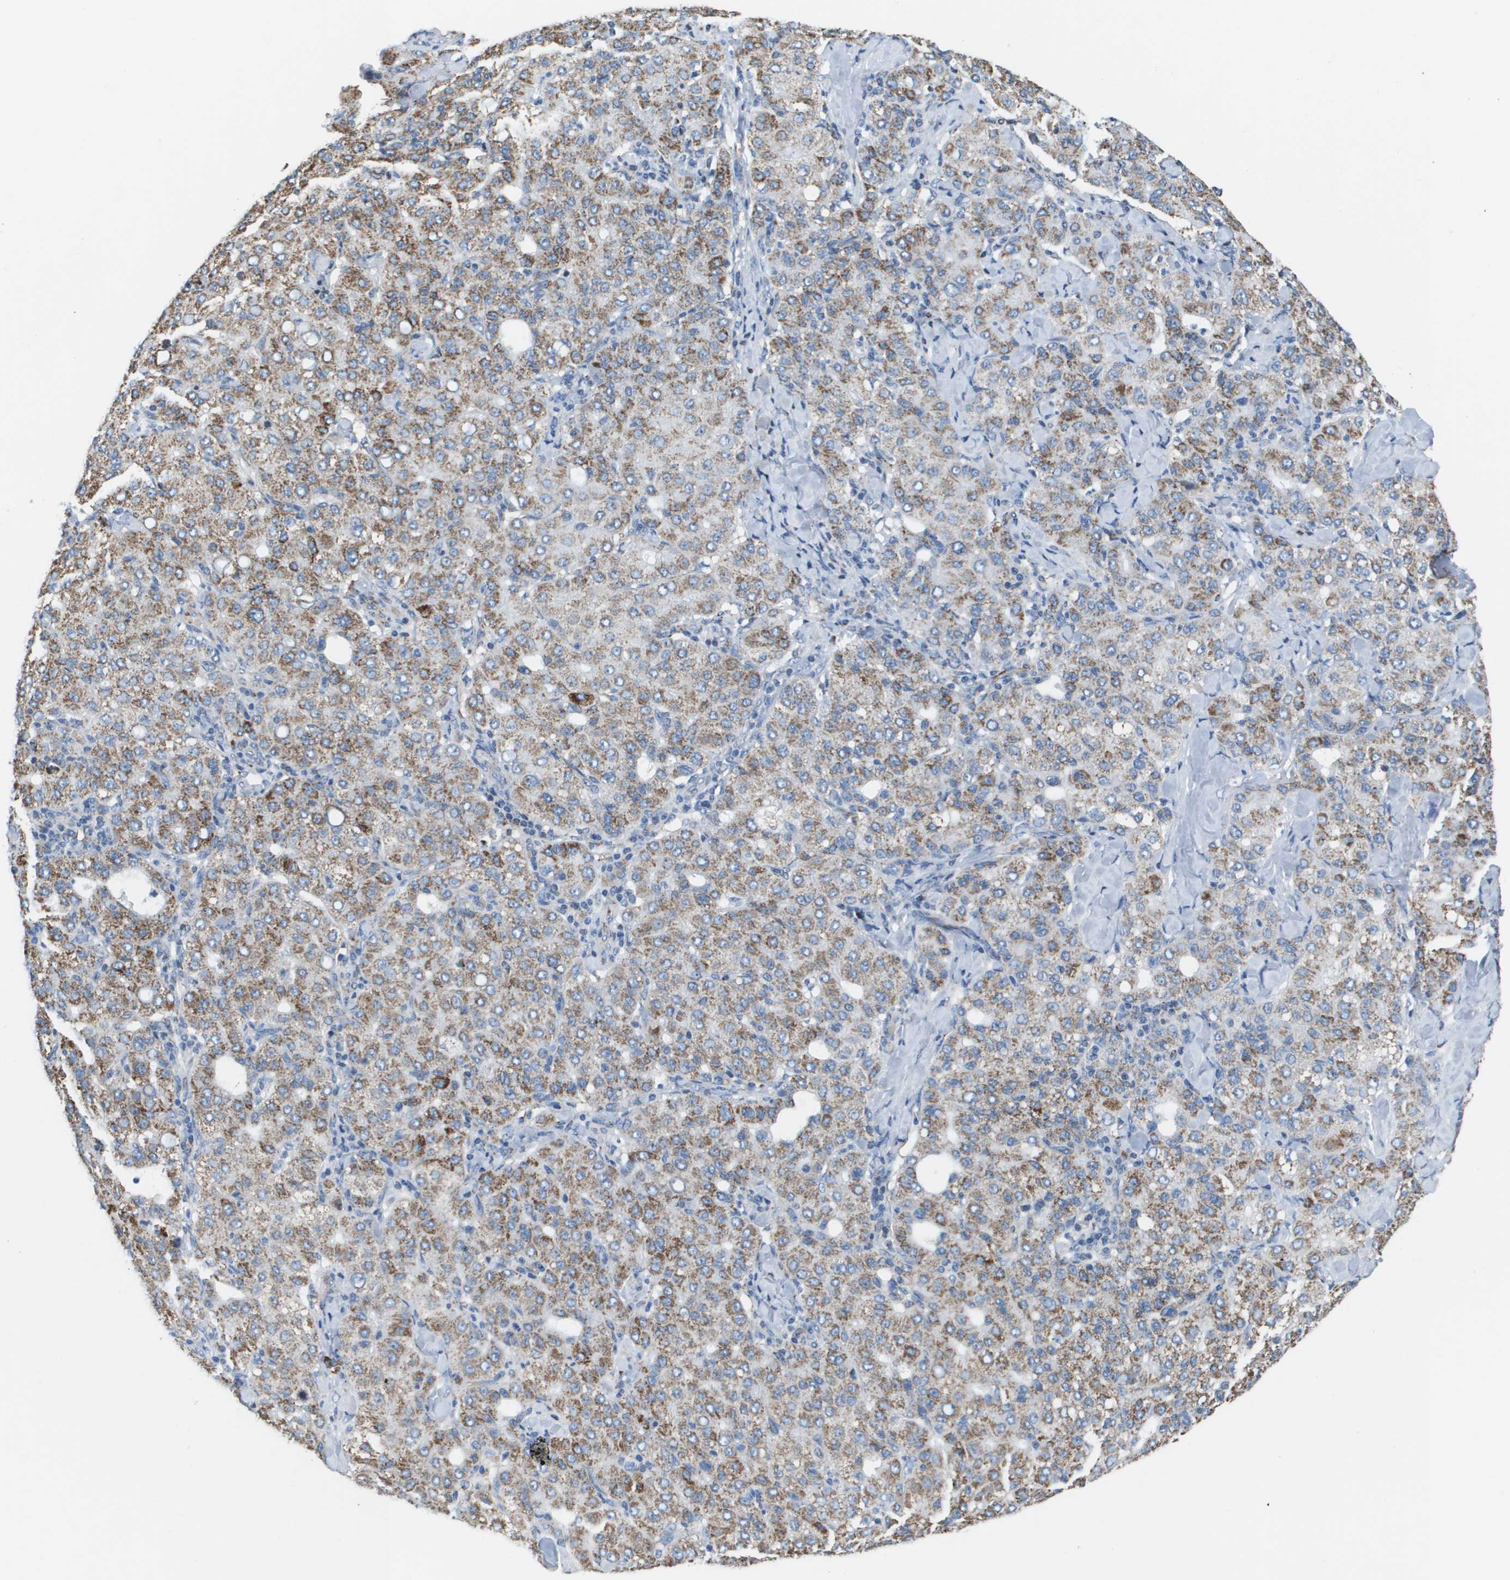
{"staining": {"intensity": "moderate", "quantity": ">75%", "location": "cytoplasmic/membranous"}, "tissue": "liver cancer", "cell_type": "Tumor cells", "image_type": "cancer", "snomed": [{"axis": "morphology", "description": "Carcinoma, Hepatocellular, NOS"}, {"axis": "topography", "description": "Liver"}], "caption": "The immunohistochemical stain labels moderate cytoplasmic/membranous expression in tumor cells of liver cancer (hepatocellular carcinoma) tissue. The protein of interest is shown in brown color, while the nuclei are stained blue.", "gene": "ATP5F1B", "patient": {"sex": "male", "age": 65}}